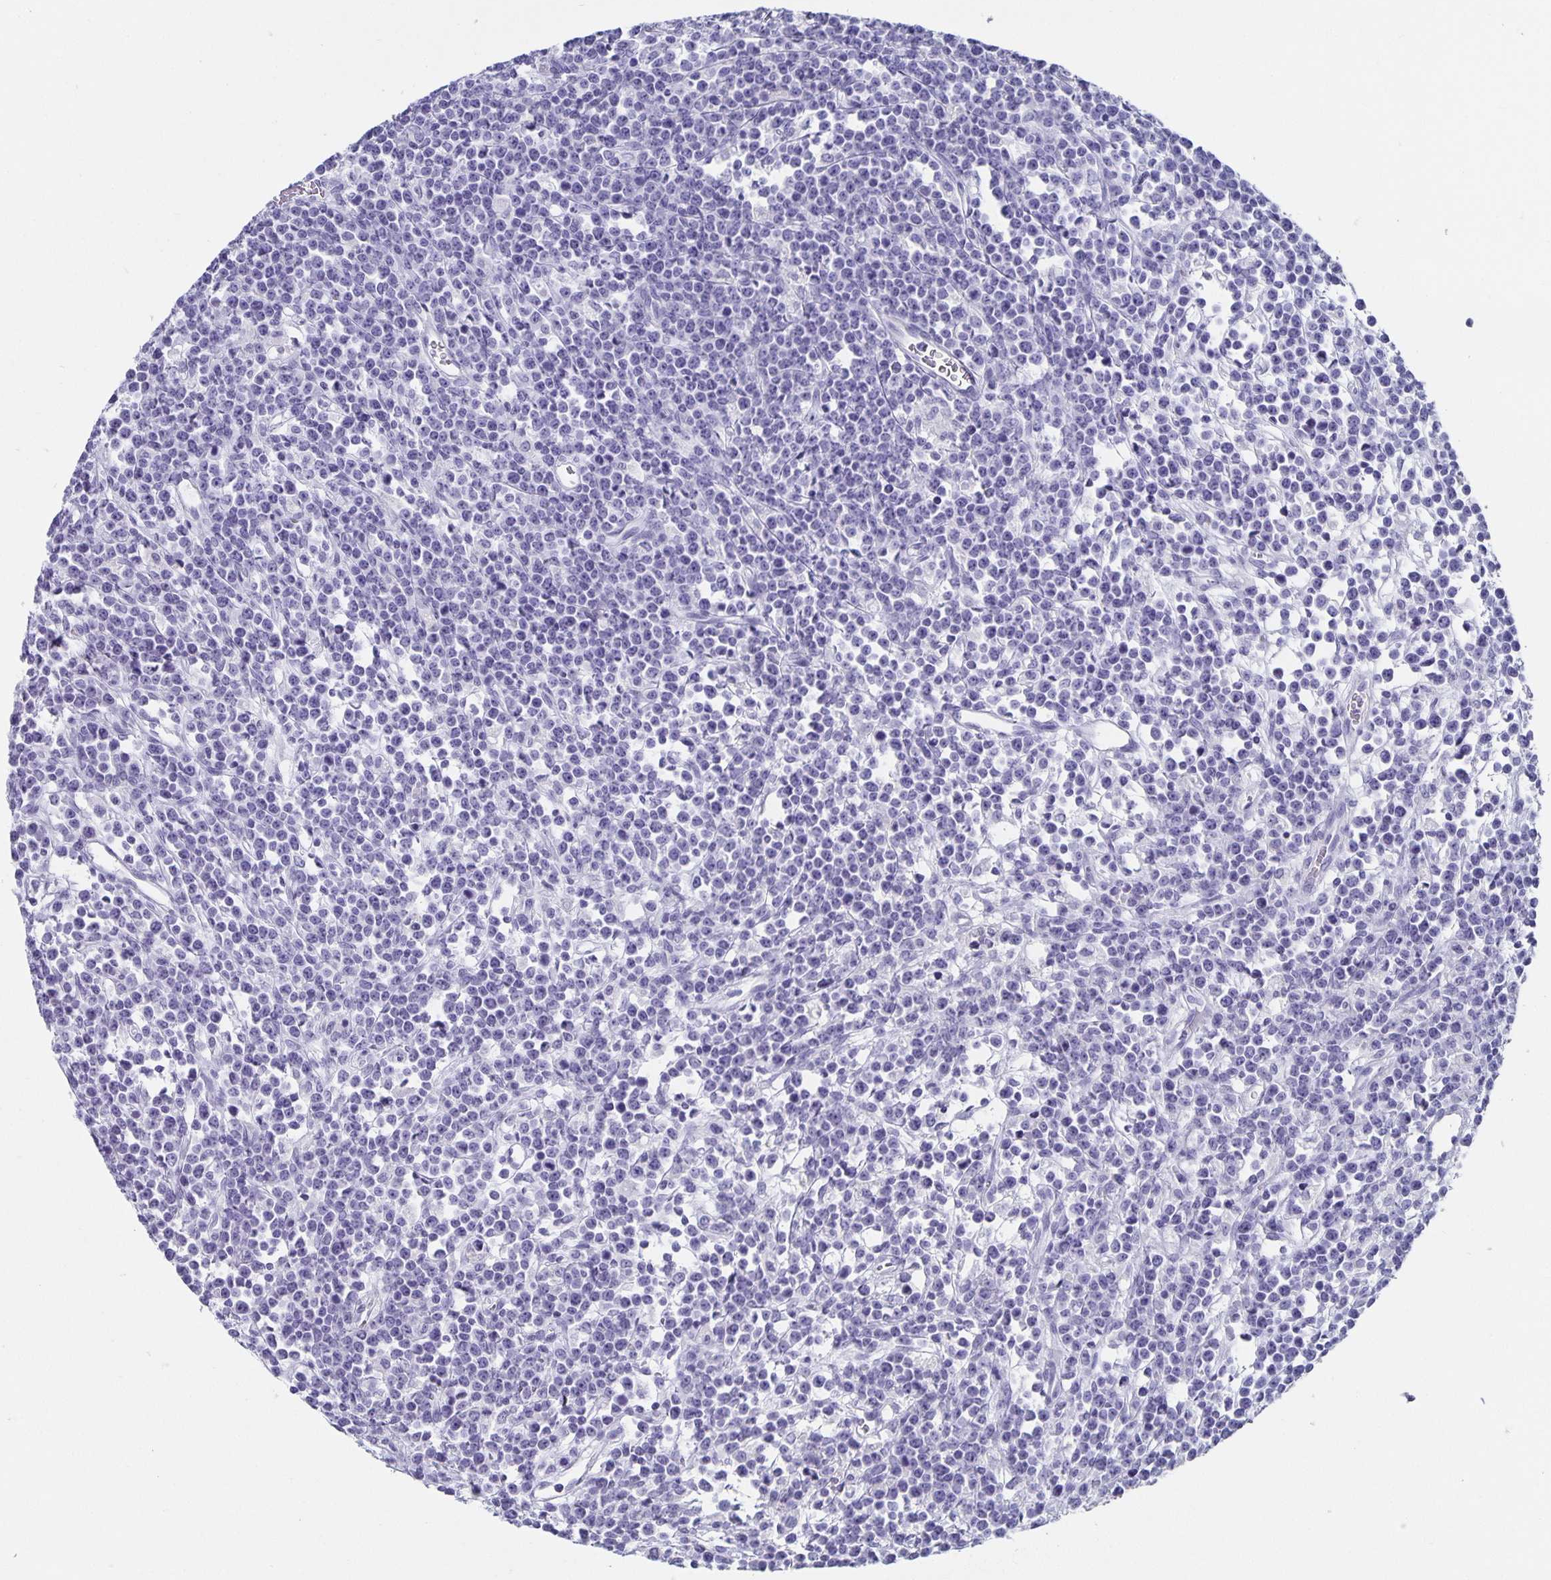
{"staining": {"intensity": "negative", "quantity": "none", "location": "none"}, "tissue": "lymphoma", "cell_type": "Tumor cells", "image_type": "cancer", "snomed": [{"axis": "morphology", "description": "Malignant lymphoma, non-Hodgkin's type, High grade"}, {"axis": "topography", "description": "Ovary"}], "caption": "Immunohistochemistry (IHC) of malignant lymphoma, non-Hodgkin's type (high-grade) shows no expression in tumor cells.", "gene": "CHGA", "patient": {"sex": "female", "age": 56}}